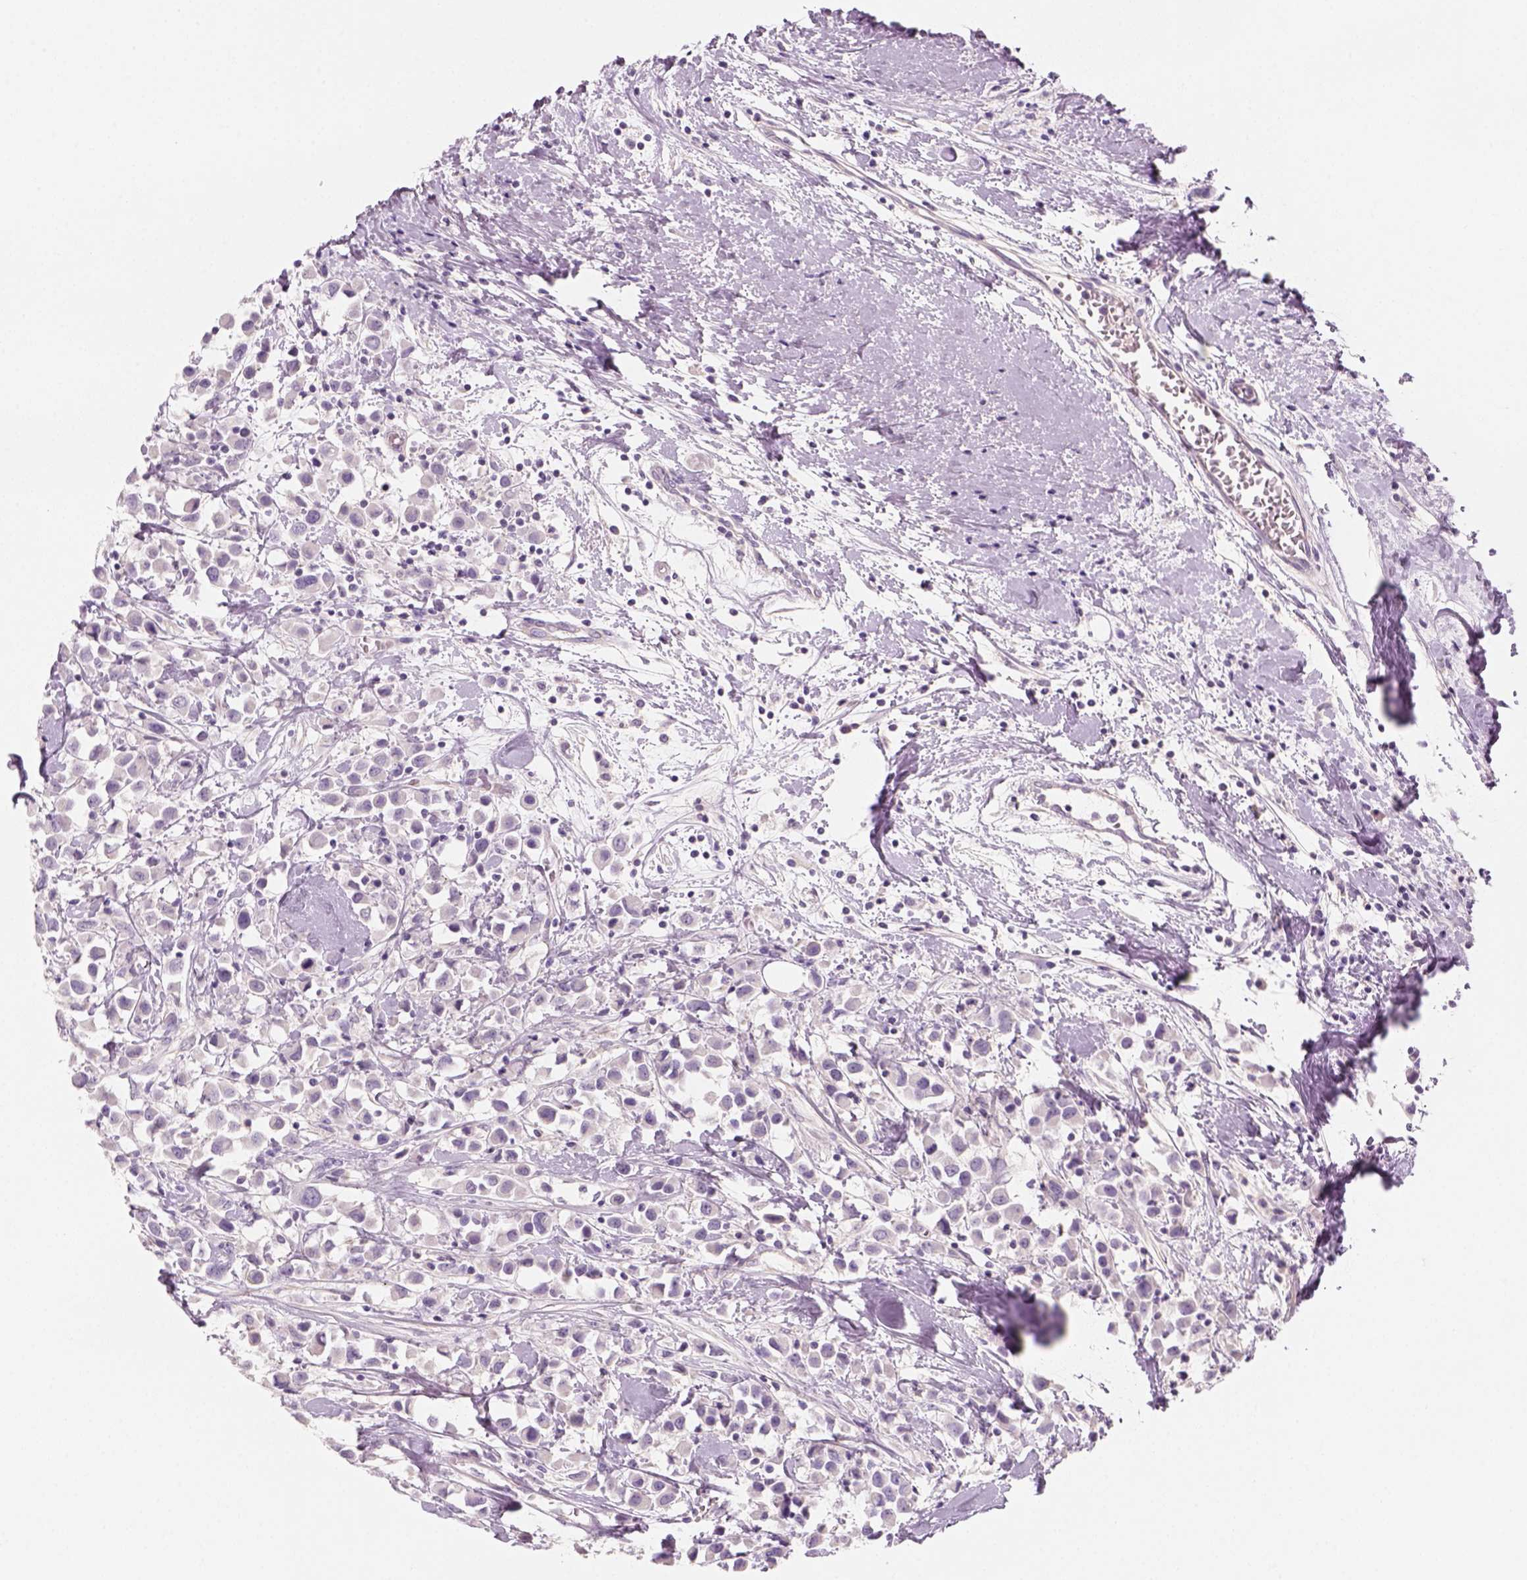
{"staining": {"intensity": "negative", "quantity": "none", "location": "none"}, "tissue": "breast cancer", "cell_type": "Tumor cells", "image_type": "cancer", "snomed": [{"axis": "morphology", "description": "Duct carcinoma"}, {"axis": "topography", "description": "Breast"}], "caption": "This histopathology image is of breast cancer (intraductal carcinoma) stained with immunohistochemistry (IHC) to label a protein in brown with the nuclei are counter-stained blue. There is no positivity in tumor cells.", "gene": "KRT25", "patient": {"sex": "female", "age": 61}}